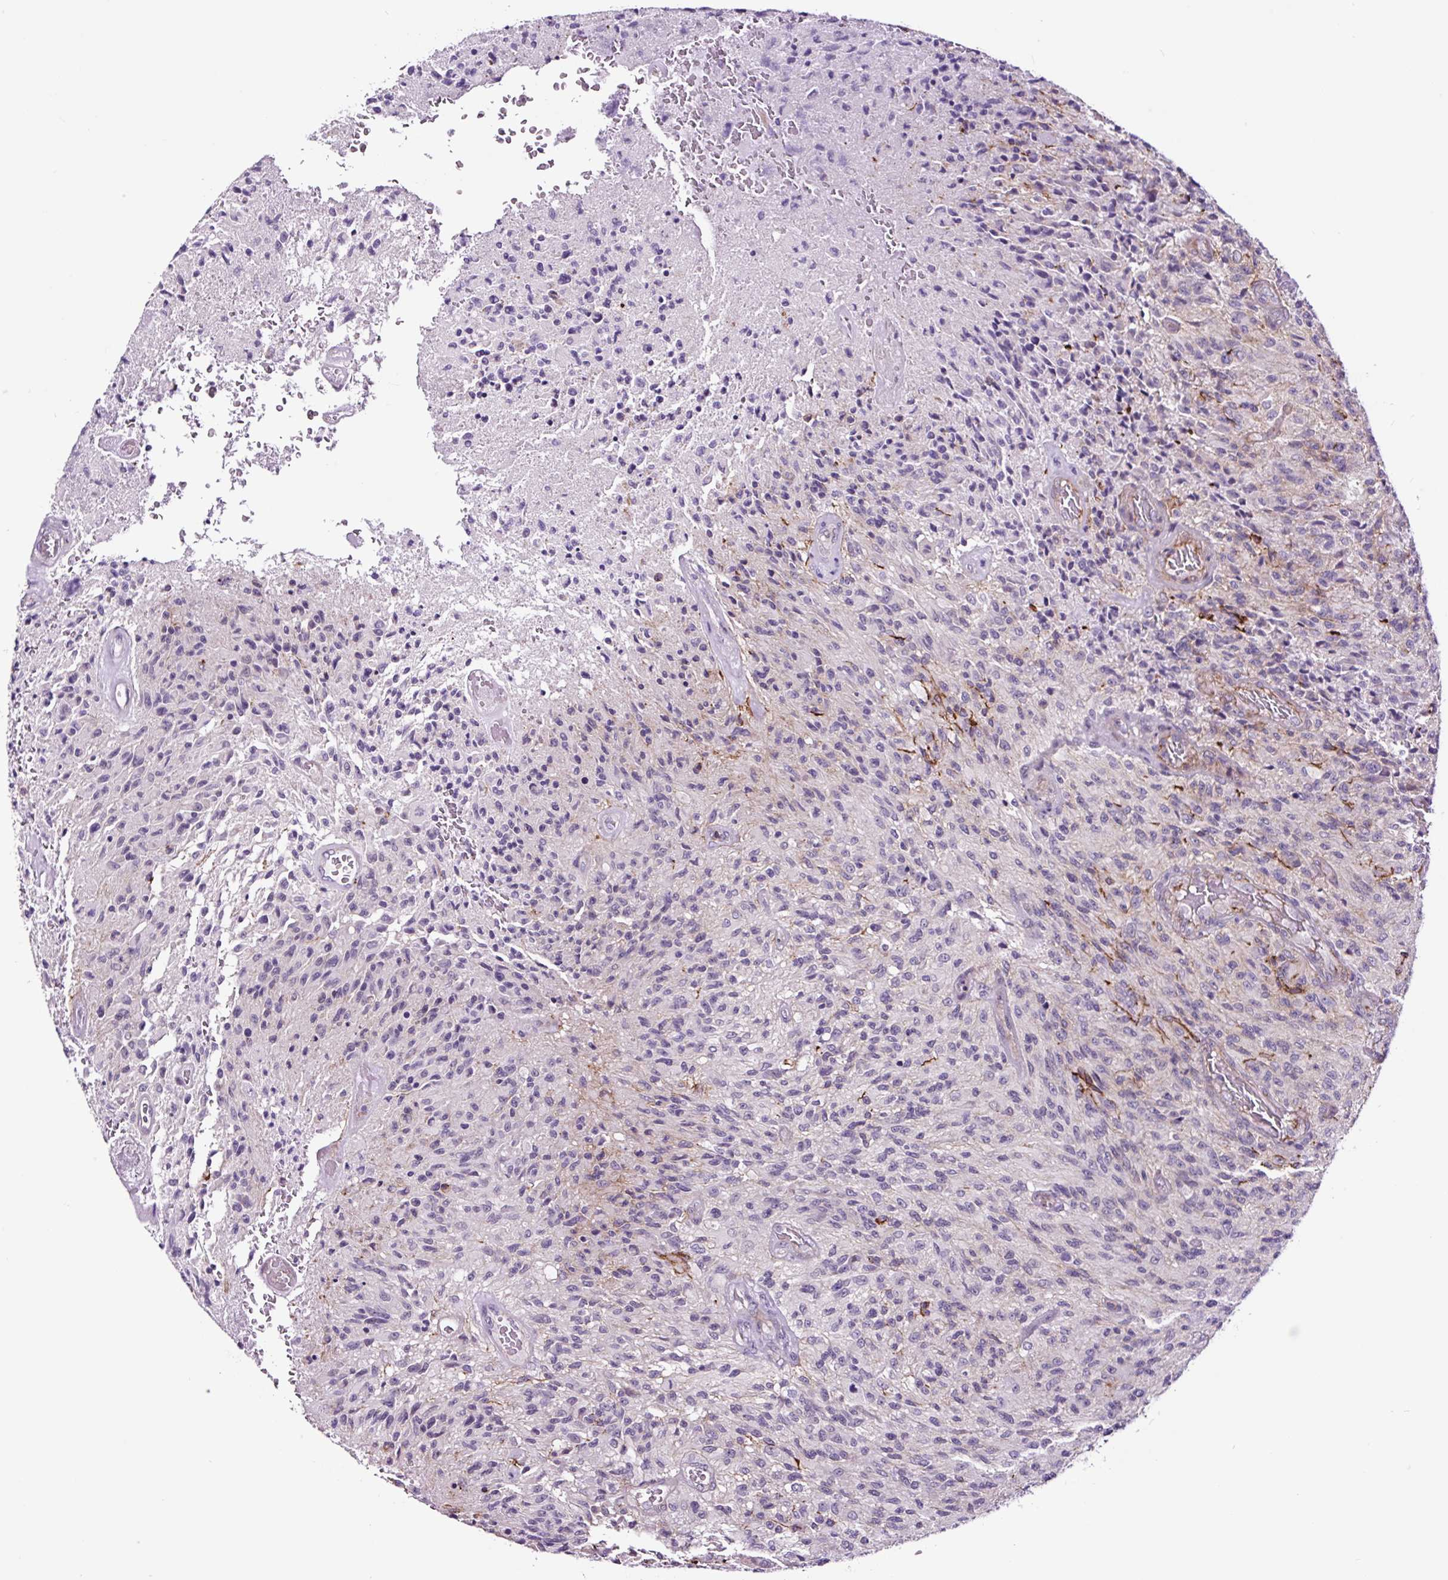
{"staining": {"intensity": "moderate", "quantity": "<25%", "location": "cytoplasmic/membranous"}, "tissue": "glioma", "cell_type": "Tumor cells", "image_type": "cancer", "snomed": [{"axis": "morphology", "description": "Normal tissue, NOS"}, {"axis": "morphology", "description": "Glioma, malignant, High grade"}, {"axis": "topography", "description": "Cerebral cortex"}], "caption": "This is an image of immunohistochemistry staining of malignant high-grade glioma, which shows moderate staining in the cytoplasmic/membranous of tumor cells.", "gene": "TAFA3", "patient": {"sex": "male", "age": 56}}